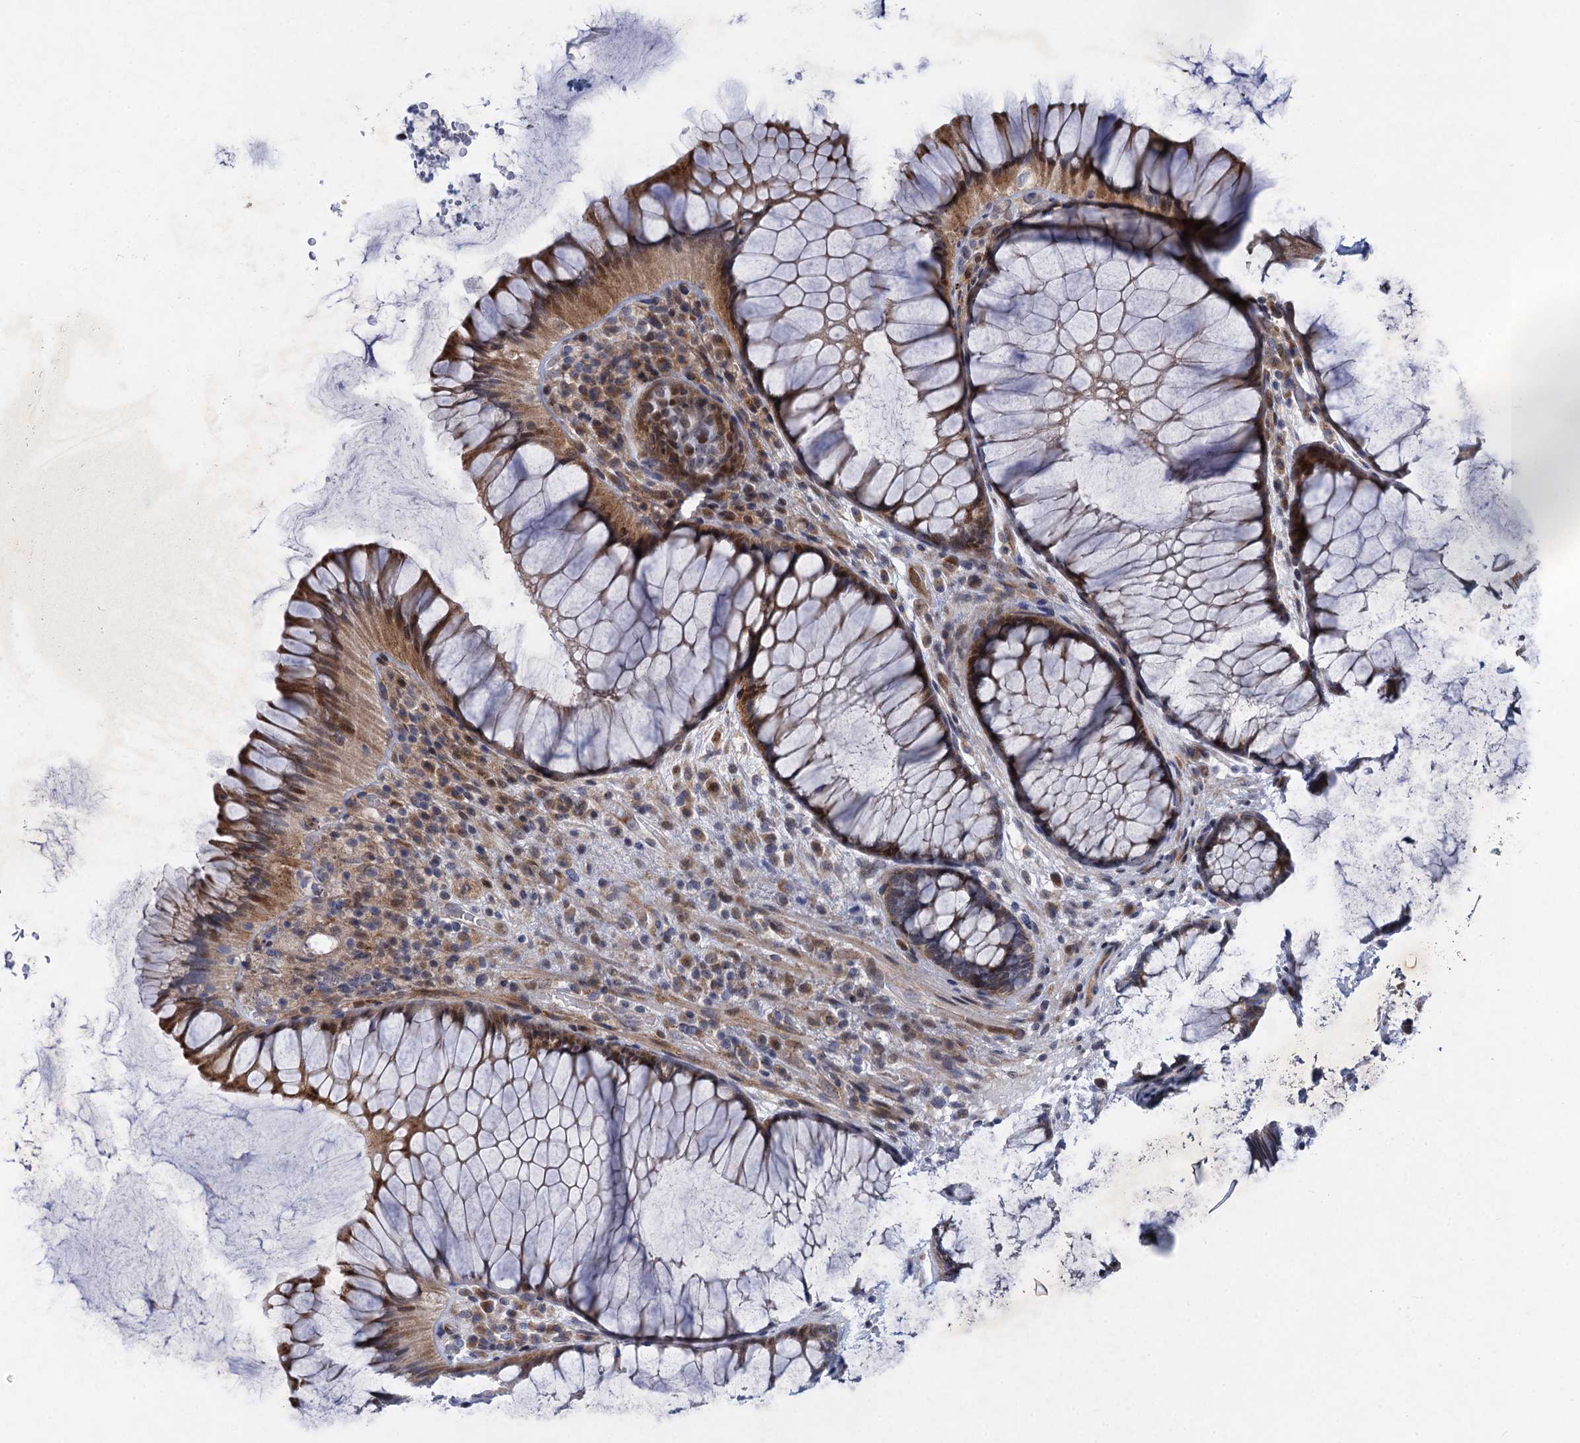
{"staining": {"intensity": "weak", "quantity": ">75%", "location": "cytoplasmic/membranous"}, "tissue": "rectum", "cell_type": "Glandular cells", "image_type": "normal", "snomed": [{"axis": "morphology", "description": "Normal tissue, NOS"}, {"axis": "topography", "description": "Rectum"}], "caption": "High-magnification brightfield microscopy of unremarkable rectum stained with DAB (brown) and counterstained with hematoxylin (blue). glandular cells exhibit weak cytoplasmic/membranous expression is identified in approximately>75% of cells.", "gene": "QPCTL", "patient": {"sex": "male", "age": 51}}